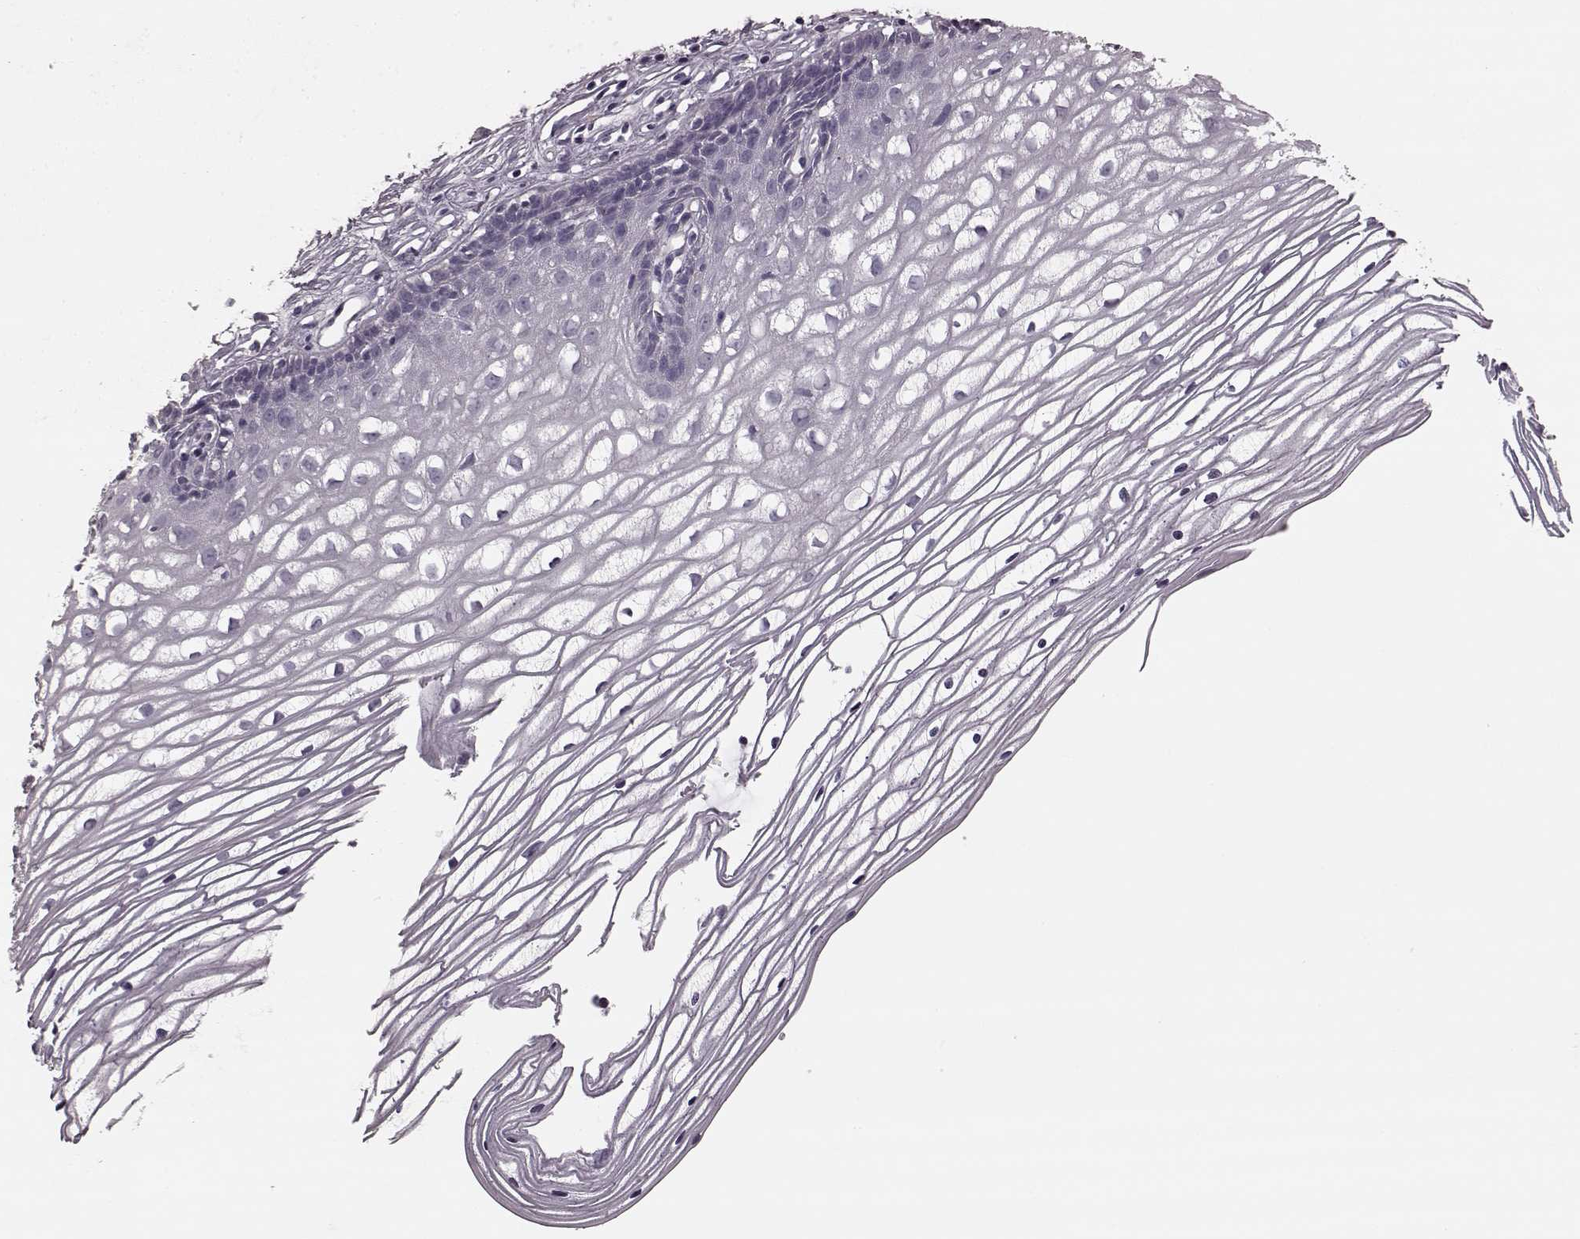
{"staining": {"intensity": "negative", "quantity": "none", "location": "none"}, "tissue": "cervix", "cell_type": "Glandular cells", "image_type": "normal", "snomed": [{"axis": "morphology", "description": "Normal tissue, NOS"}, {"axis": "topography", "description": "Cervix"}], "caption": "IHC of benign cervix shows no positivity in glandular cells.", "gene": "PRKCE", "patient": {"sex": "female", "age": 40}}